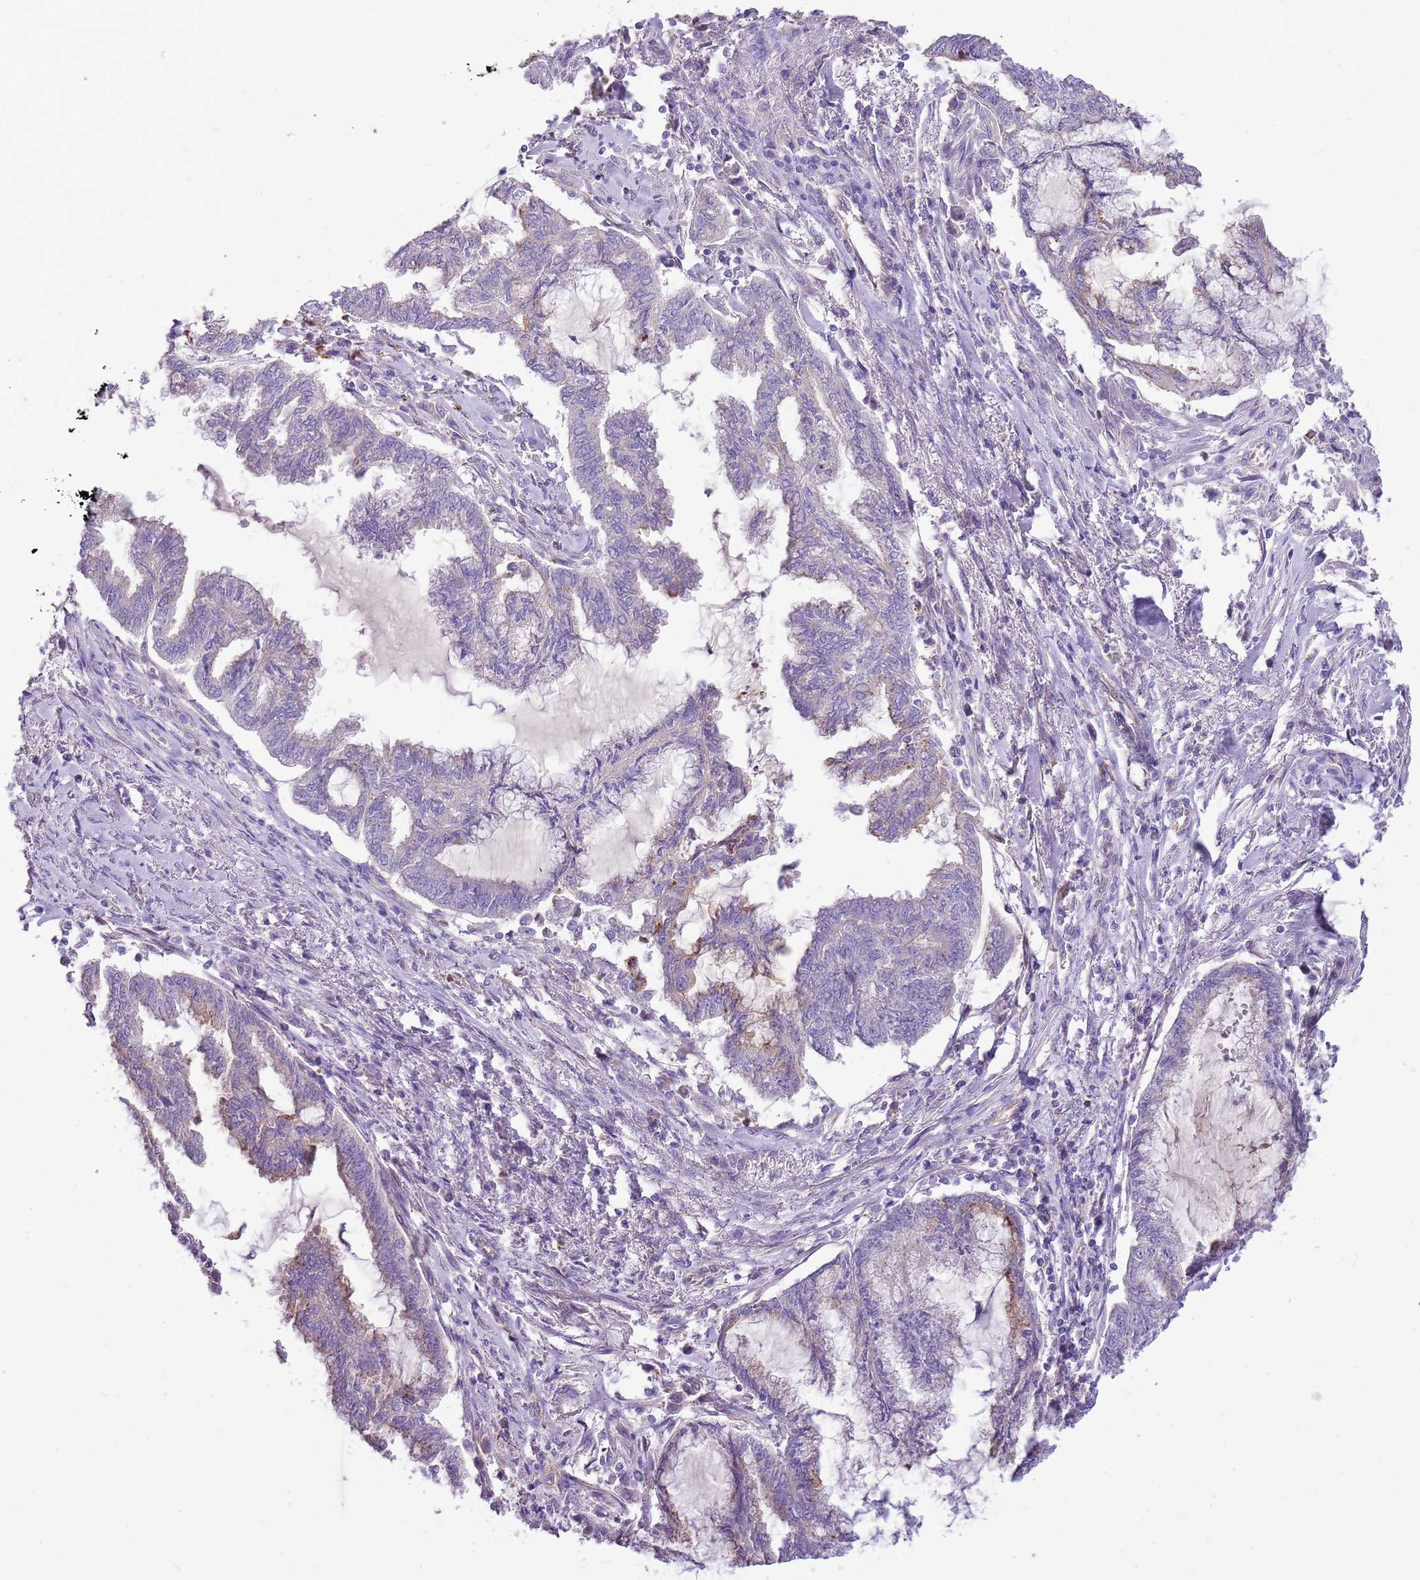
{"staining": {"intensity": "weak", "quantity": "25%-75%", "location": "cytoplasmic/membranous"}, "tissue": "endometrial cancer", "cell_type": "Tumor cells", "image_type": "cancer", "snomed": [{"axis": "morphology", "description": "Adenocarcinoma, NOS"}, {"axis": "topography", "description": "Endometrium"}], "caption": "Immunohistochemical staining of endometrial adenocarcinoma displays low levels of weak cytoplasmic/membranous protein positivity in approximately 25%-75% of tumor cells. The staining was performed using DAB, with brown indicating positive protein expression. Nuclei are stained blue with hematoxylin.", "gene": "NTN4", "patient": {"sex": "female", "age": 86}}